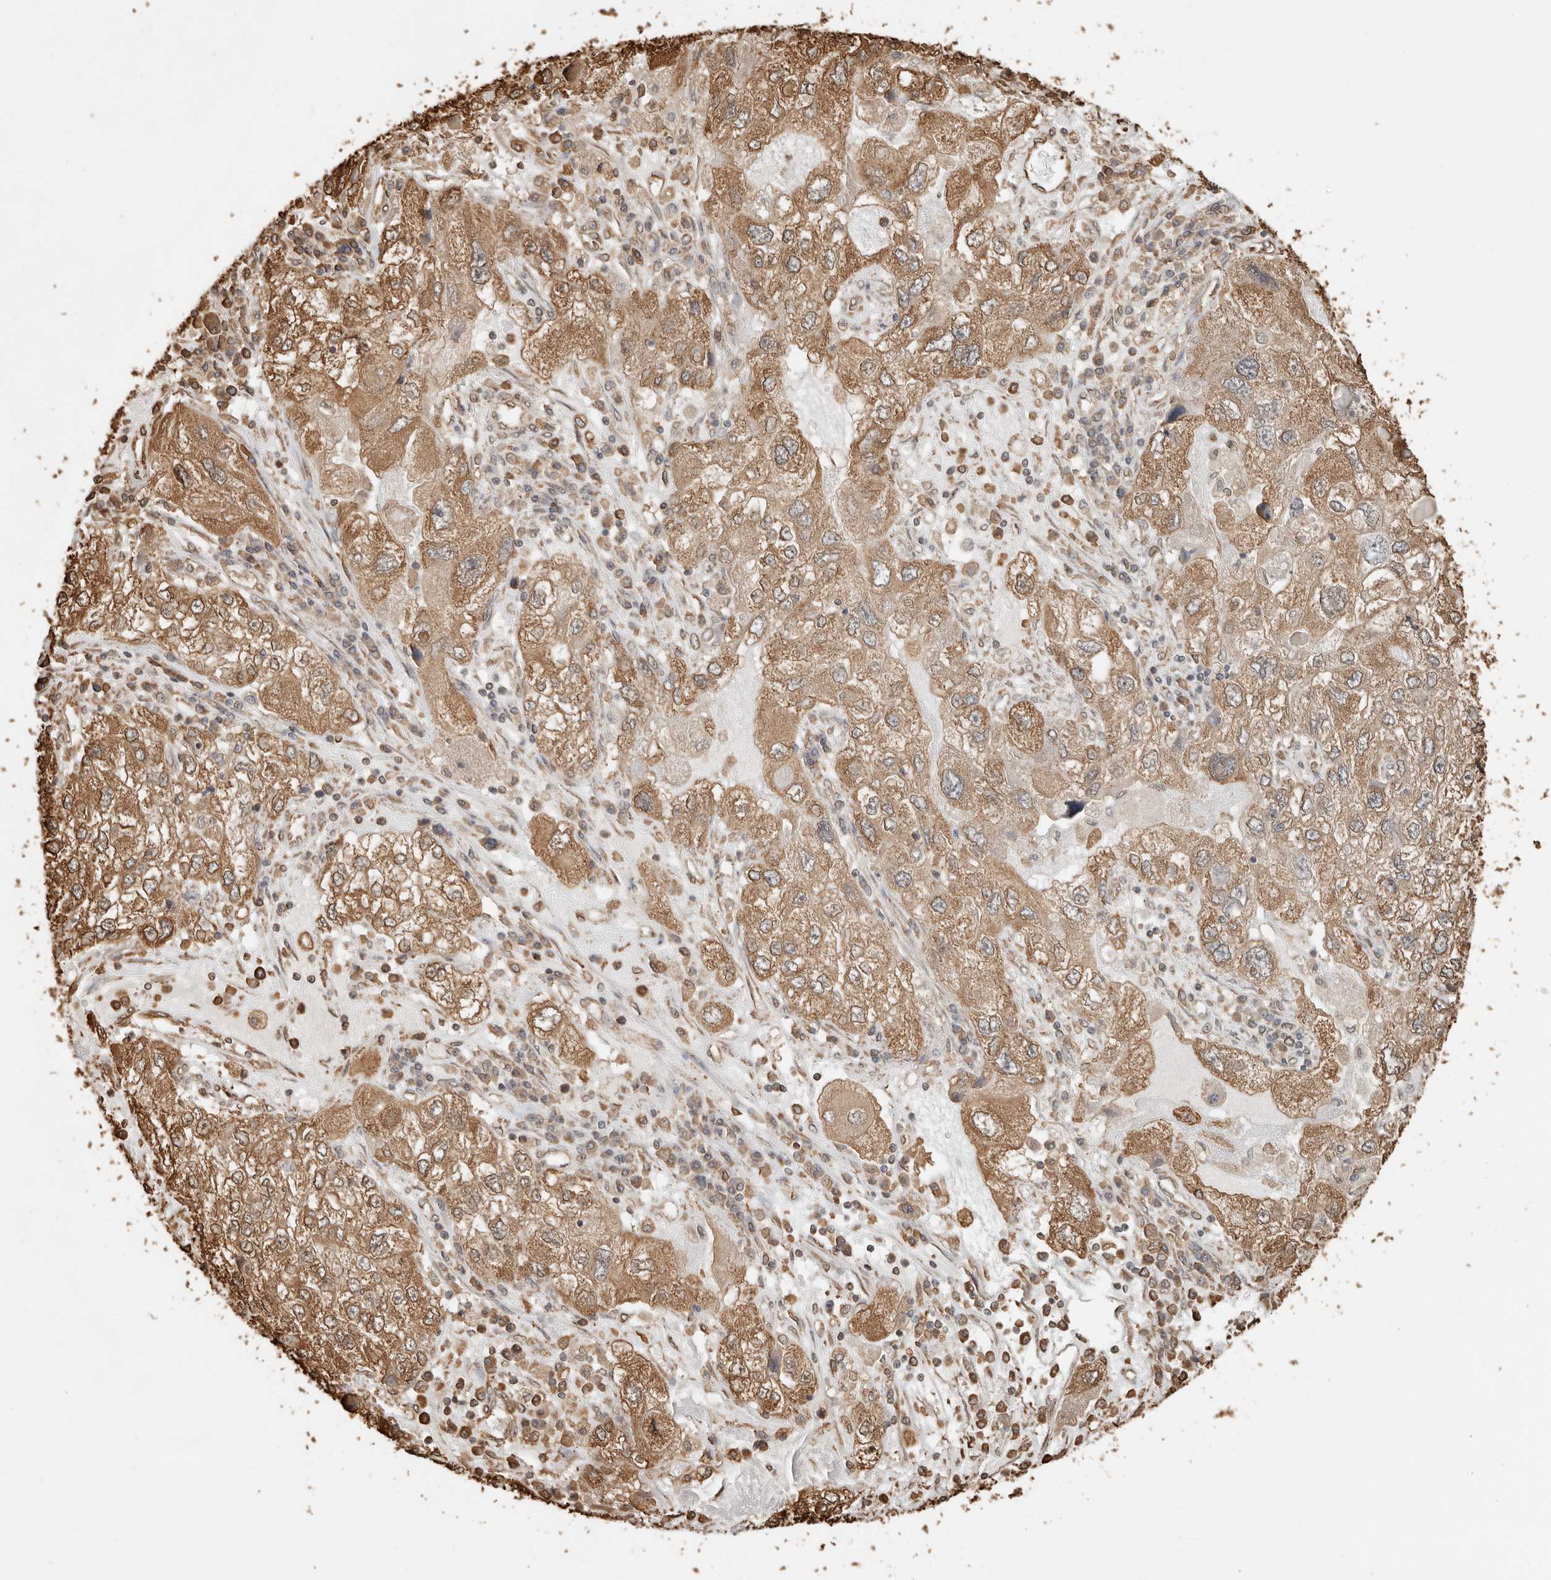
{"staining": {"intensity": "moderate", "quantity": ">75%", "location": "cytoplasmic/membranous"}, "tissue": "endometrial cancer", "cell_type": "Tumor cells", "image_type": "cancer", "snomed": [{"axis": "morphology", "description": "Adenocarcinoma, NOS"}, {"axis": "topography", "description": "Endometrium"}], "caption": "Brown immunohistochemical staining in human adenocarcinoma (endometrial) reveals moderate cytoplasmic/membranous expression in approximately >75% of tumor cells.", "gene": "ARHGEF10L", "patient": {"sex": "female", "age": 49}}